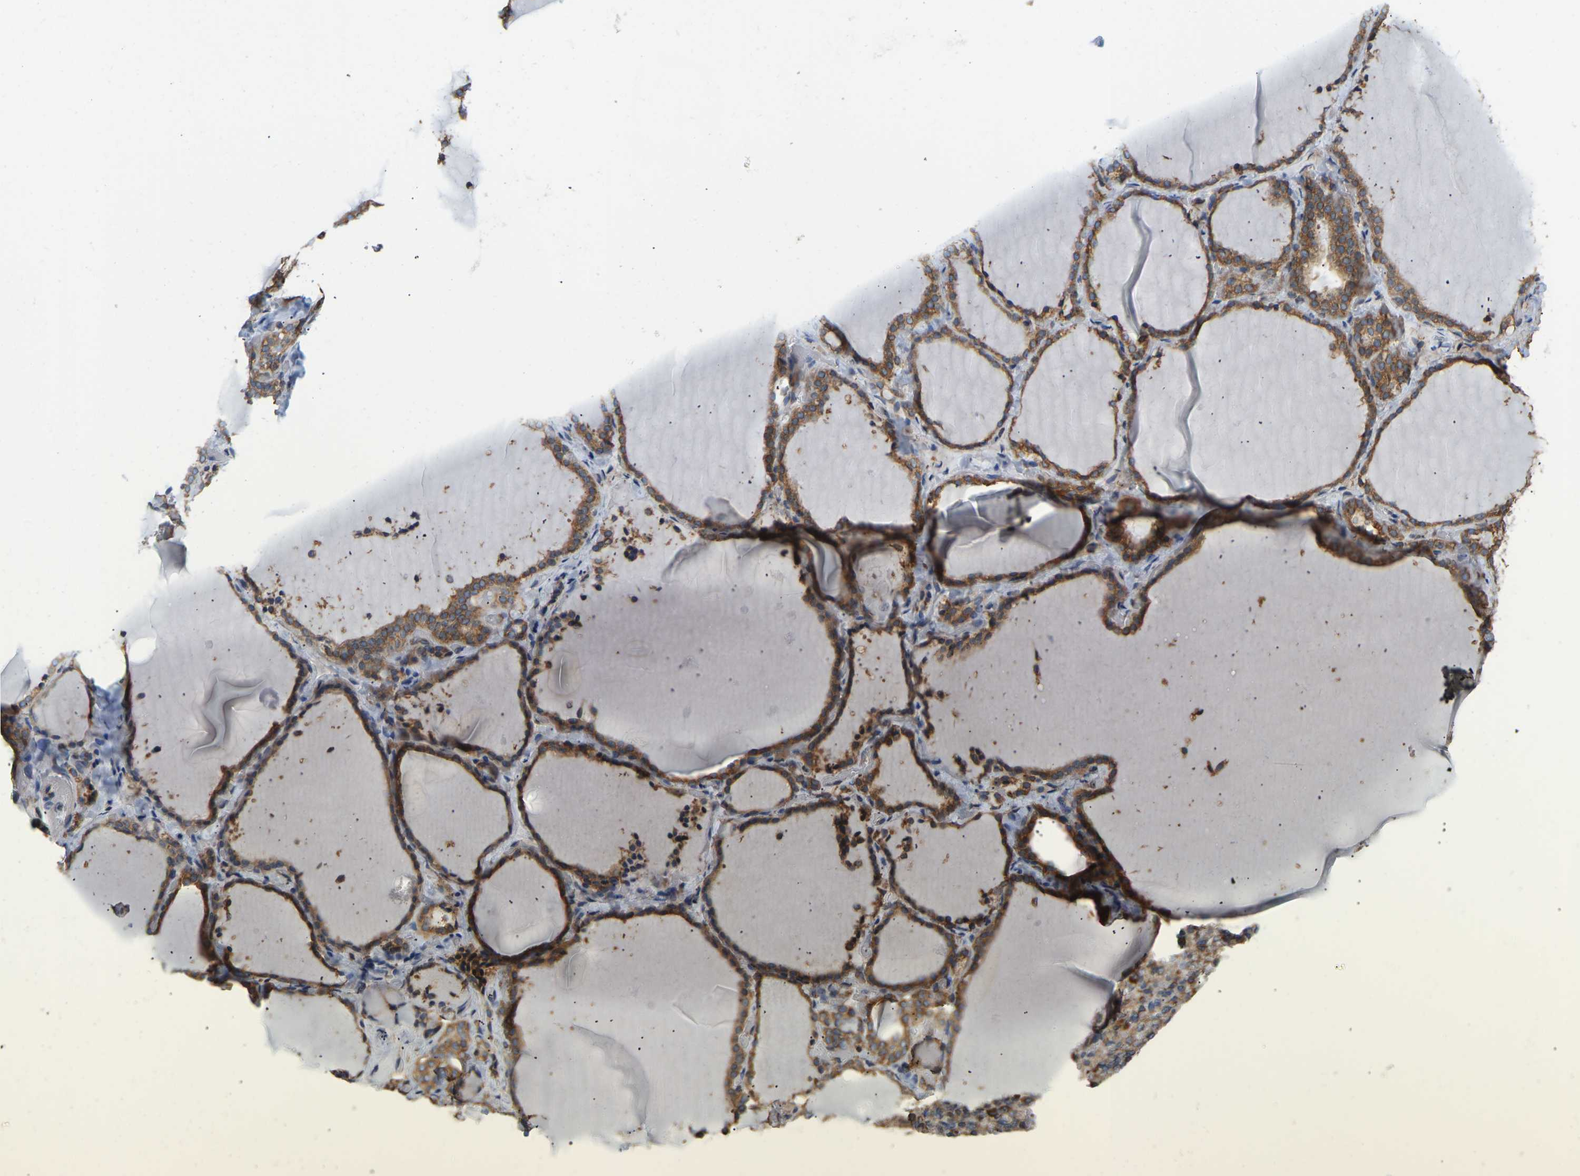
{"staining": {"intensity": "moderate", "quantity": ">75%", "location": "cytoplasmic/membranous"}, "tissue": "thyroid gland", "cell_type": "Glandular cells", "image_type": "normal", "snomed": [{"axis": "morphology", "description": "Normal tissue, NOS"}, {"axis": "topography", "description": "Thyroid gland"}], "caption": "Immunohistochemical staining of benign human thyroid gland exhibits moderate cytoplasmic/membranous protein positivity in approximately >75% of glandular cells.", "gene": "RPS6KB2", "patient": {"sex": "female", "age": 22}}